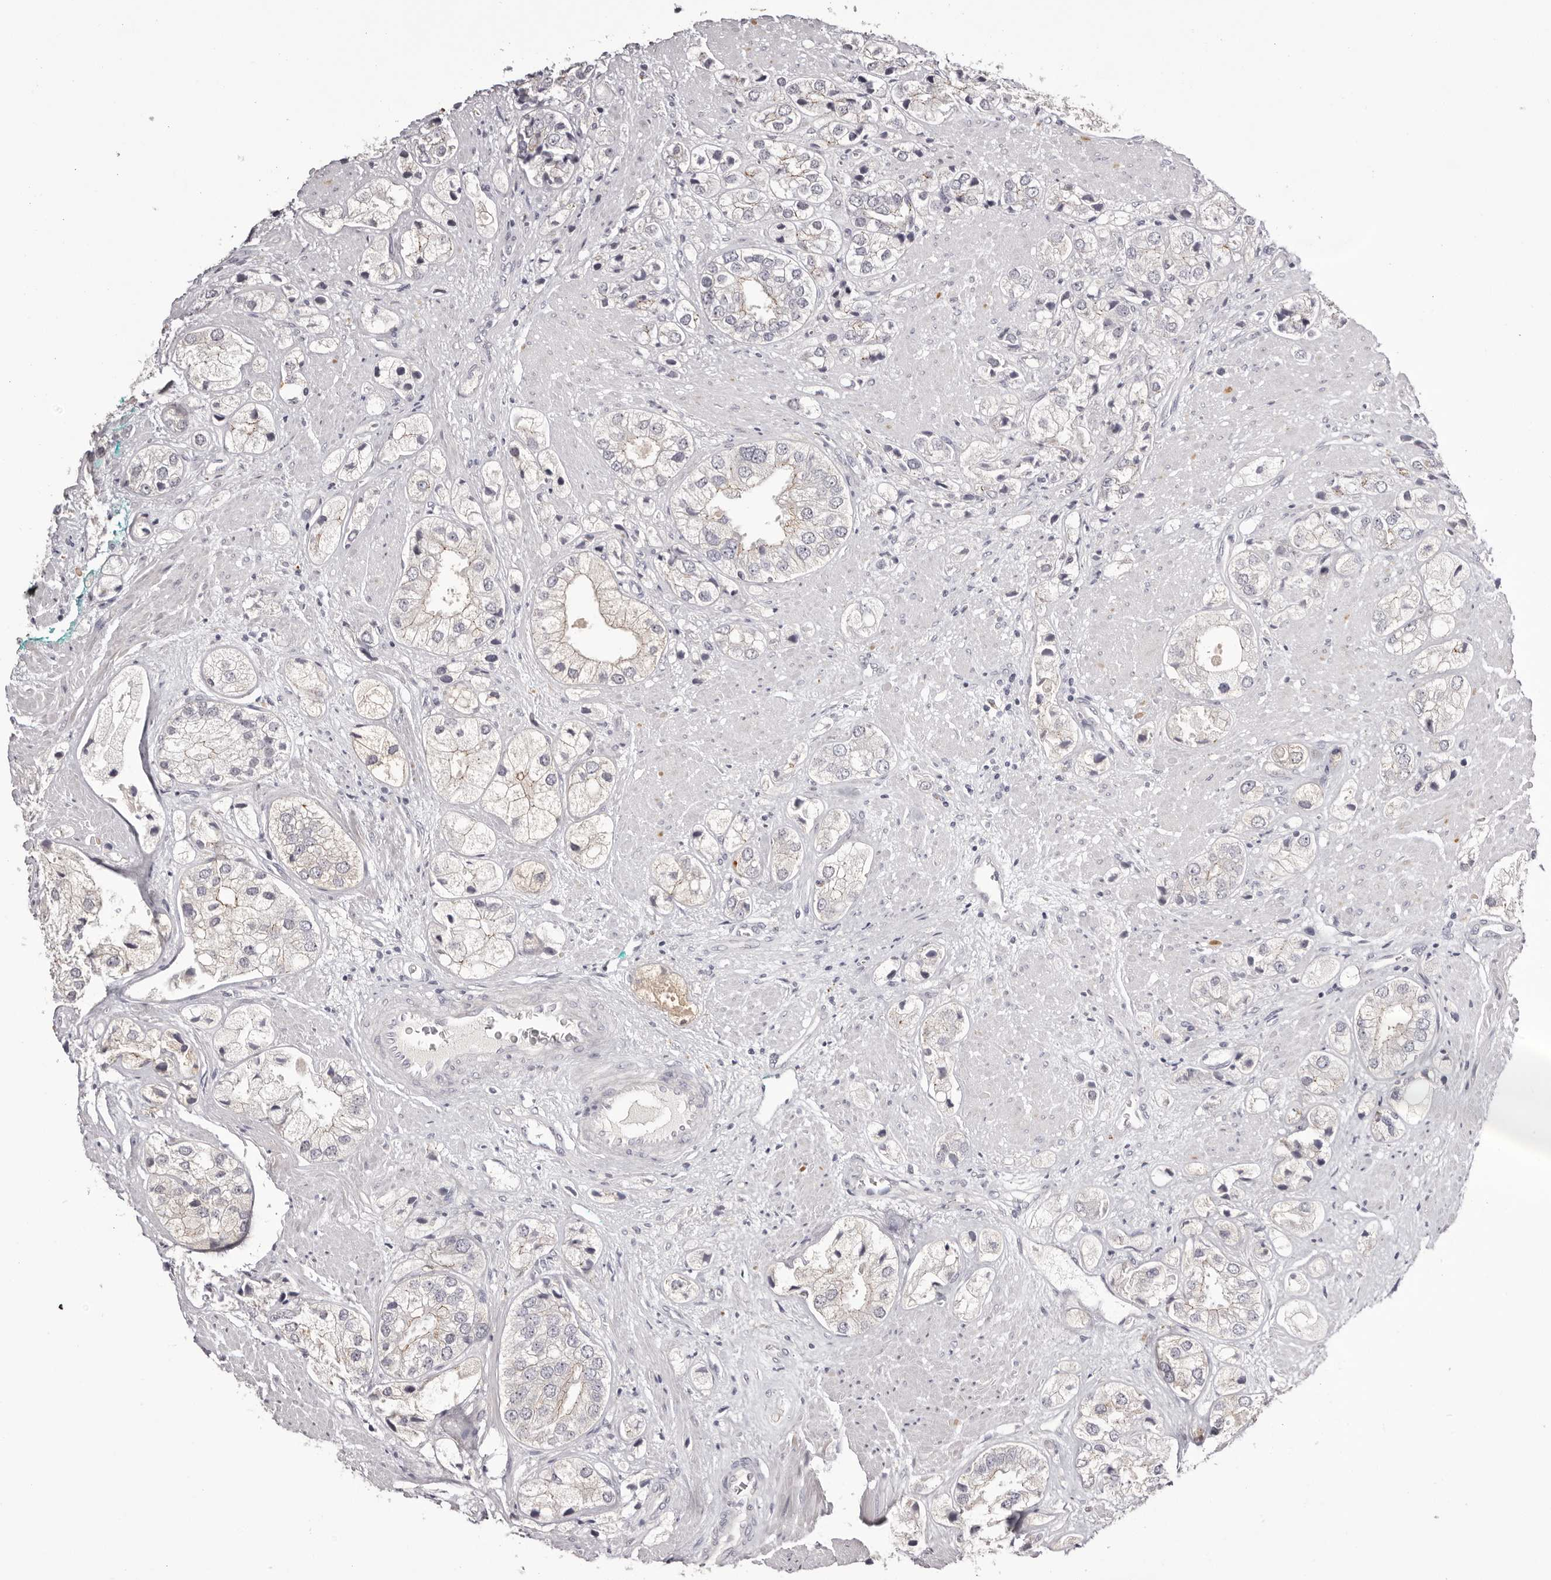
{"staining": {"intensity": "negative", "quantity": "none", "location": "none"}, "tissue": "prostate cancer", "cell_type": "Tumor cells", "image_type": "cancer", "snomed": [{"axis": "morphology", "description": "Adenocarcinoma, High grade"}, {"axis": "topography", "description": "Prostate"}], "caption": "The micrograph displays no significant positivity in tumor cells of high-grade adenocarcinoma (prostate). Nuclei are stained in blue.", "gene": "PCDHB6", "patient": {"sex": "male", "age": 50}}